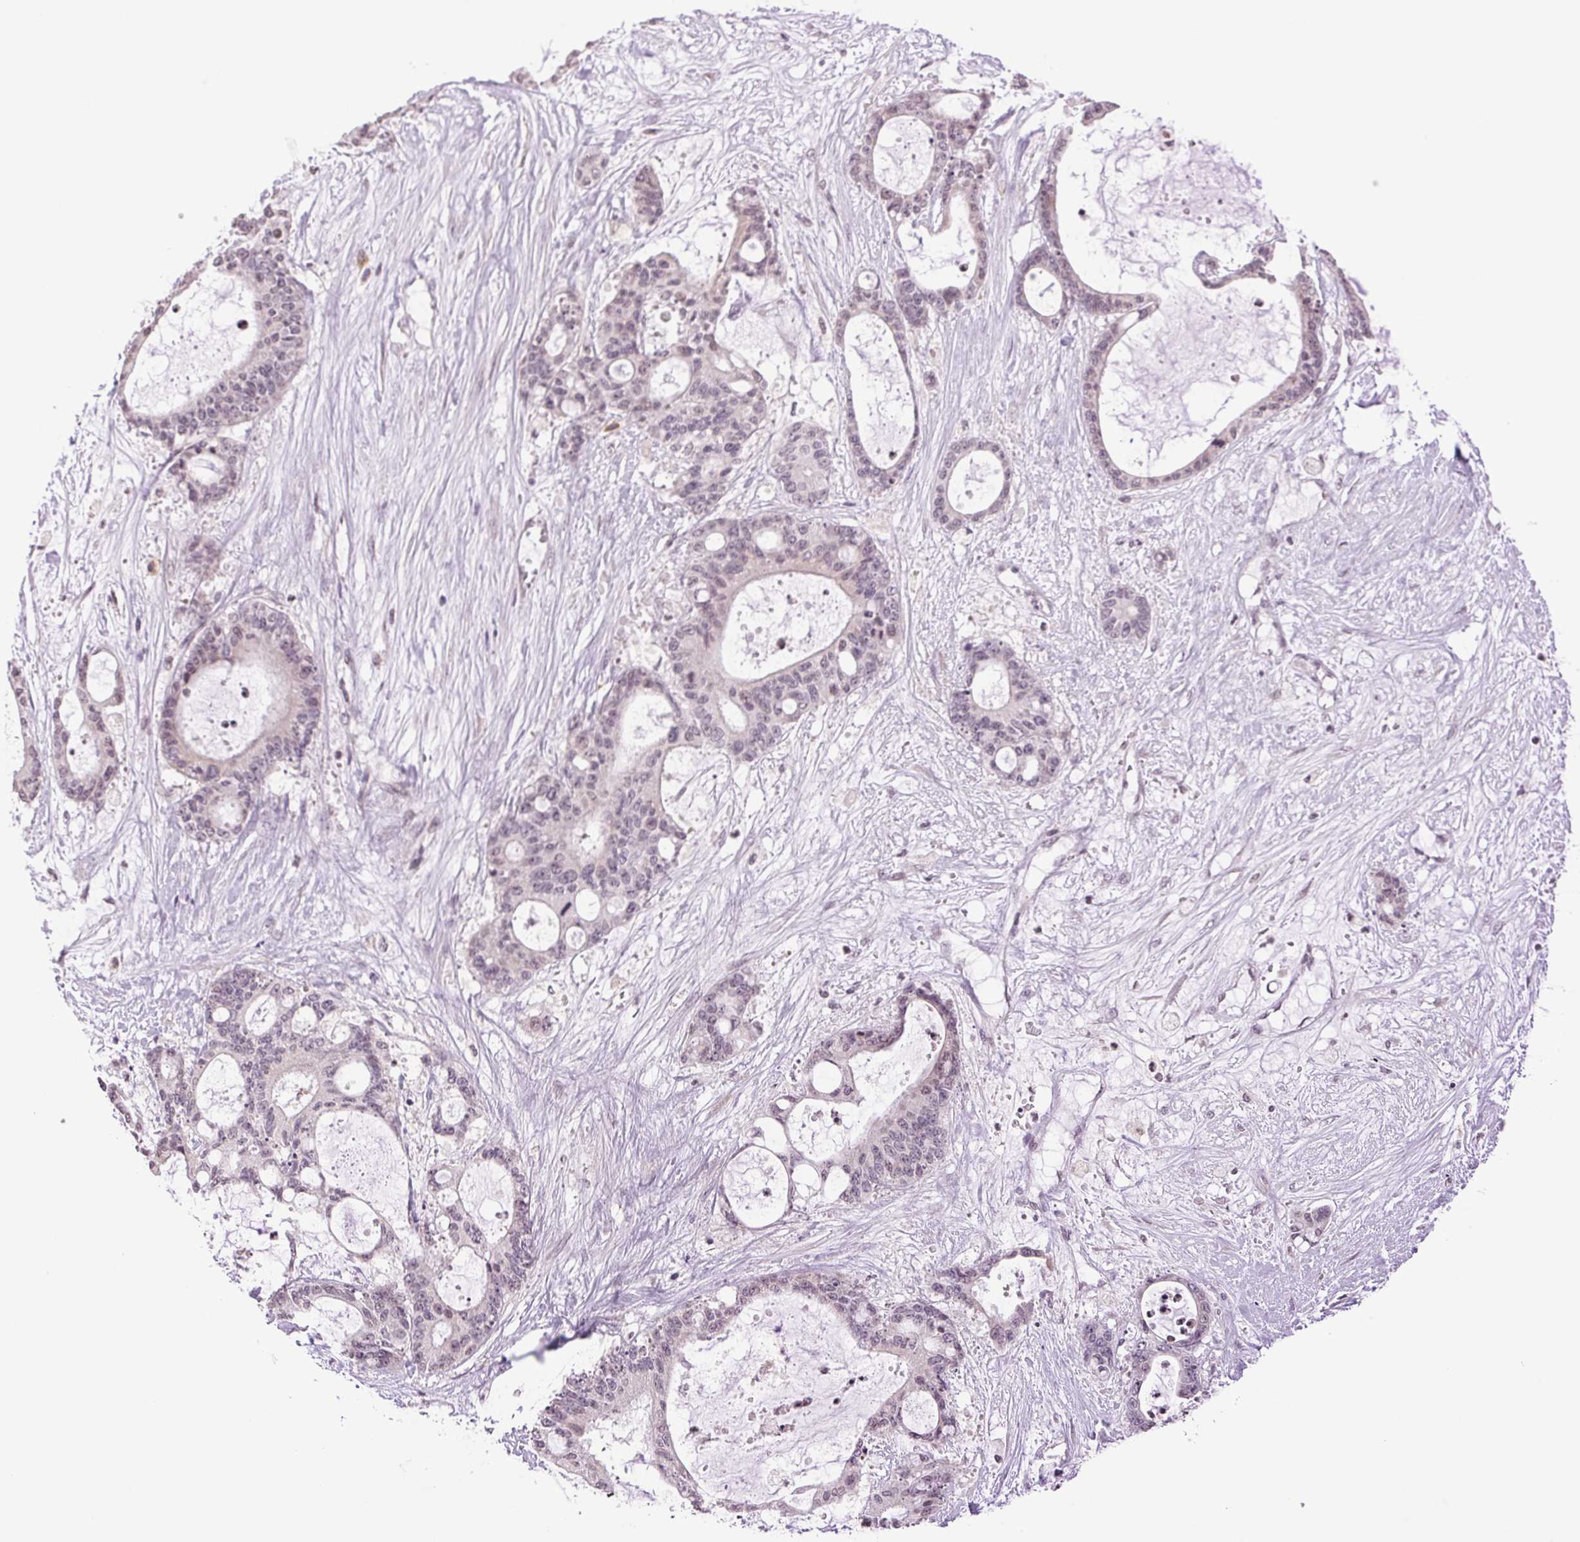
{"staining": {"intensity": "negative", "quantity": "none", "location": "none"}, "tissue": "liver cancer", "cell_type": "Tumor cells", "image_type": "cancer", "snomed": [{"axis": "morphology", "description": "Normal tissue, NOS"}, {"axis": "morphology", "description": "Cholangiocarcinoma"}, {"axis": "topography", "description": "Liver"}, {"axis": "topography", "description": "Peripheral nerve tissue"}], "caption": "A micrograph of liver cancer (cholangiocarcinoma) stained for a protein demonstrates no brown staining in tumor cells. Nuclei are stained in blue.", "gene": "TNNT3", "patient": {"sex": "female", "age": 73}}